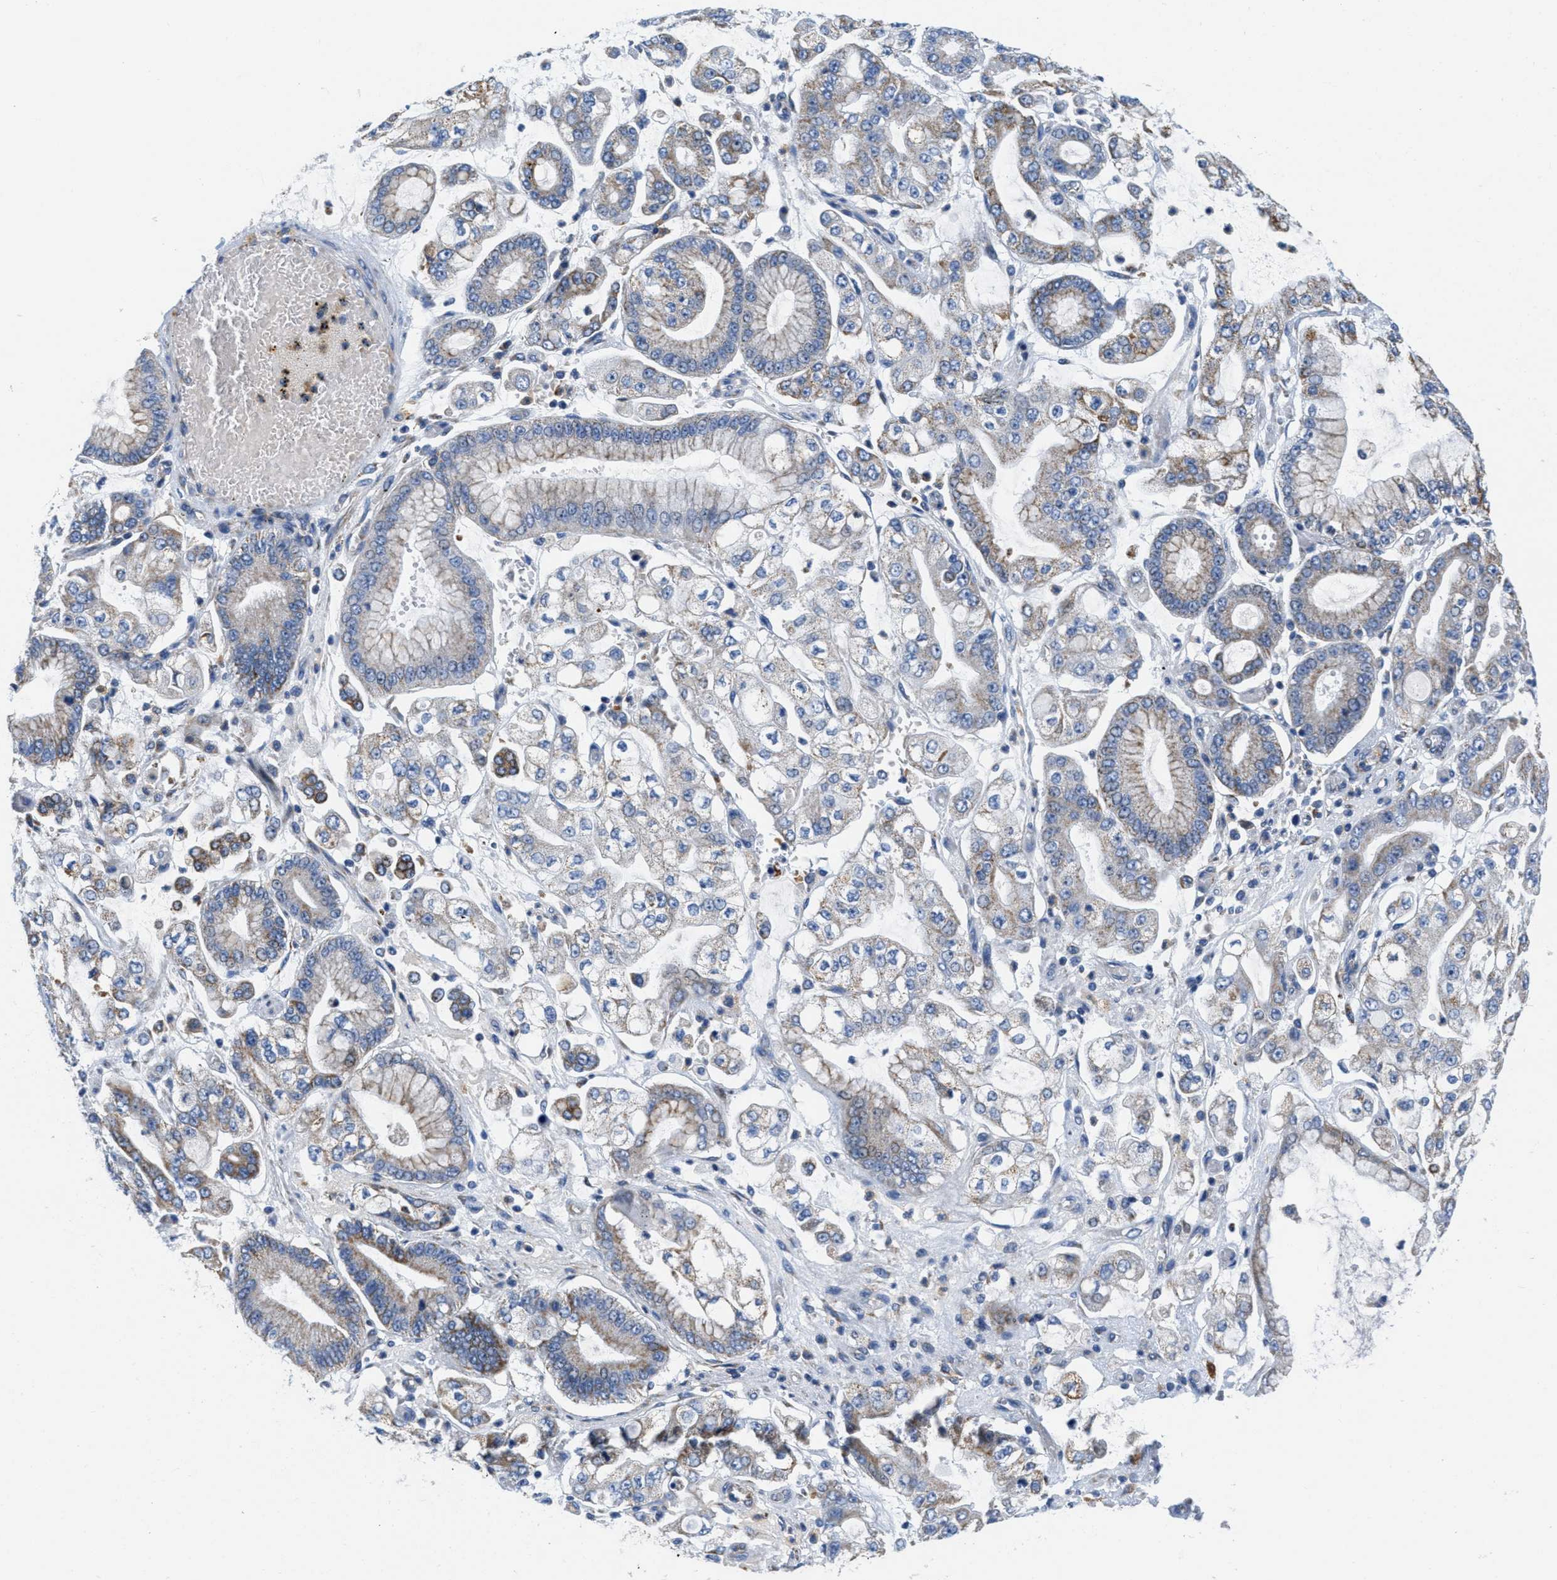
{"staining": {"intensity": "weak", "quantity": "25%-75%", "location": "cytoplasmic/membranous"}, "tissue": "stomach cancer", "cell_type": "Tumor cells", "image_type": "cancer", "snomed": [{"axis": "morphology", "description": "Adenocarcinoma, NOS"}, {"axis": "topography", "description": "Stomach"}], "caption": "Immunohistochemical staining of adenocarcinoma (stomach) shows low levels of weak cytoplasmic/membranous protein expression in approximately 25%-75% of tumor cells.", "gene": "KCNJ5", "patient": {"sex": "male", "age": 76}}